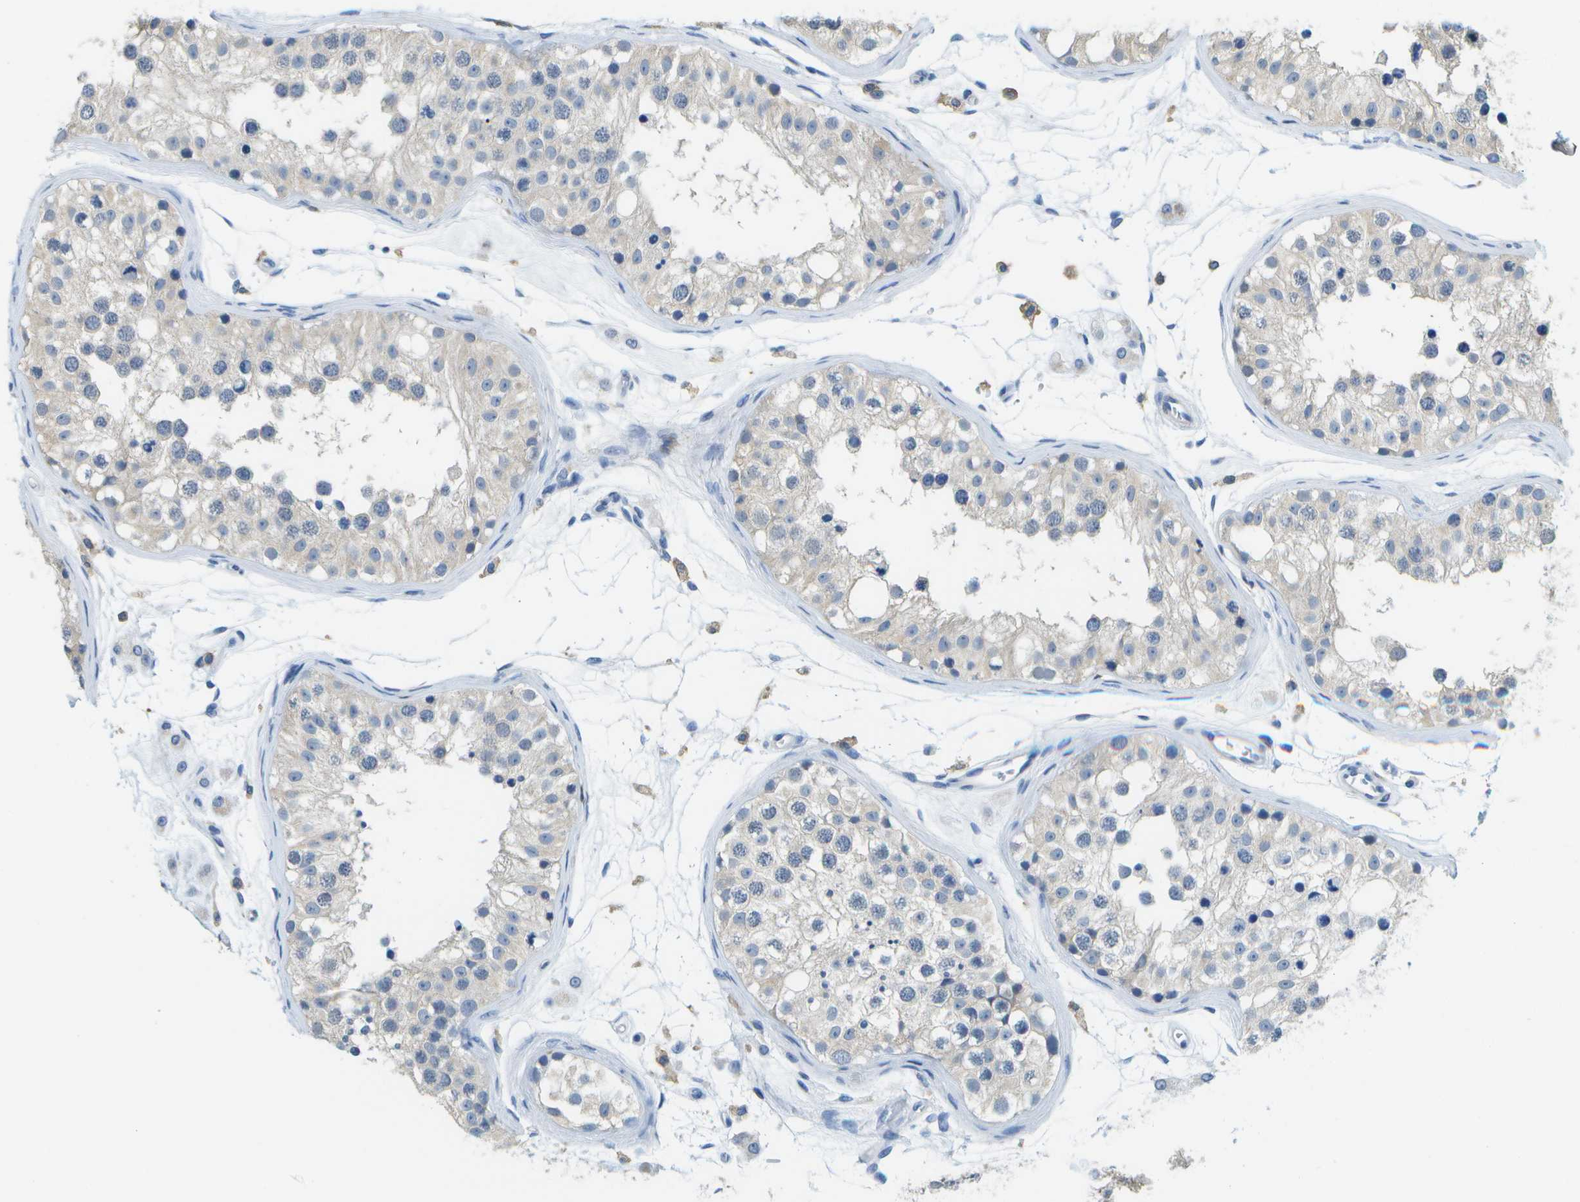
{"staining": {"intensity": "negative", "quantity": "none", "location": "none"}, "tissue": "testis", "cell_type": "Cells in seminiferous ducts", "image_type": "normal", "snomed": [{"axis": "morphology", "description": "Normal tissue, NOS"}, {"axis": "morphology", "description": "Adenocarcinoma, metastatic, NOS"}, {"axis": "topography", "description": "Testis"}], "caption": "IHC of unremarkable human testis demonstrates no staining in cells in seminiferous ducts. Nuclei are stained in blue.", "gene": "RCSD1", "patient": {"sex": "male", "age": 26}}